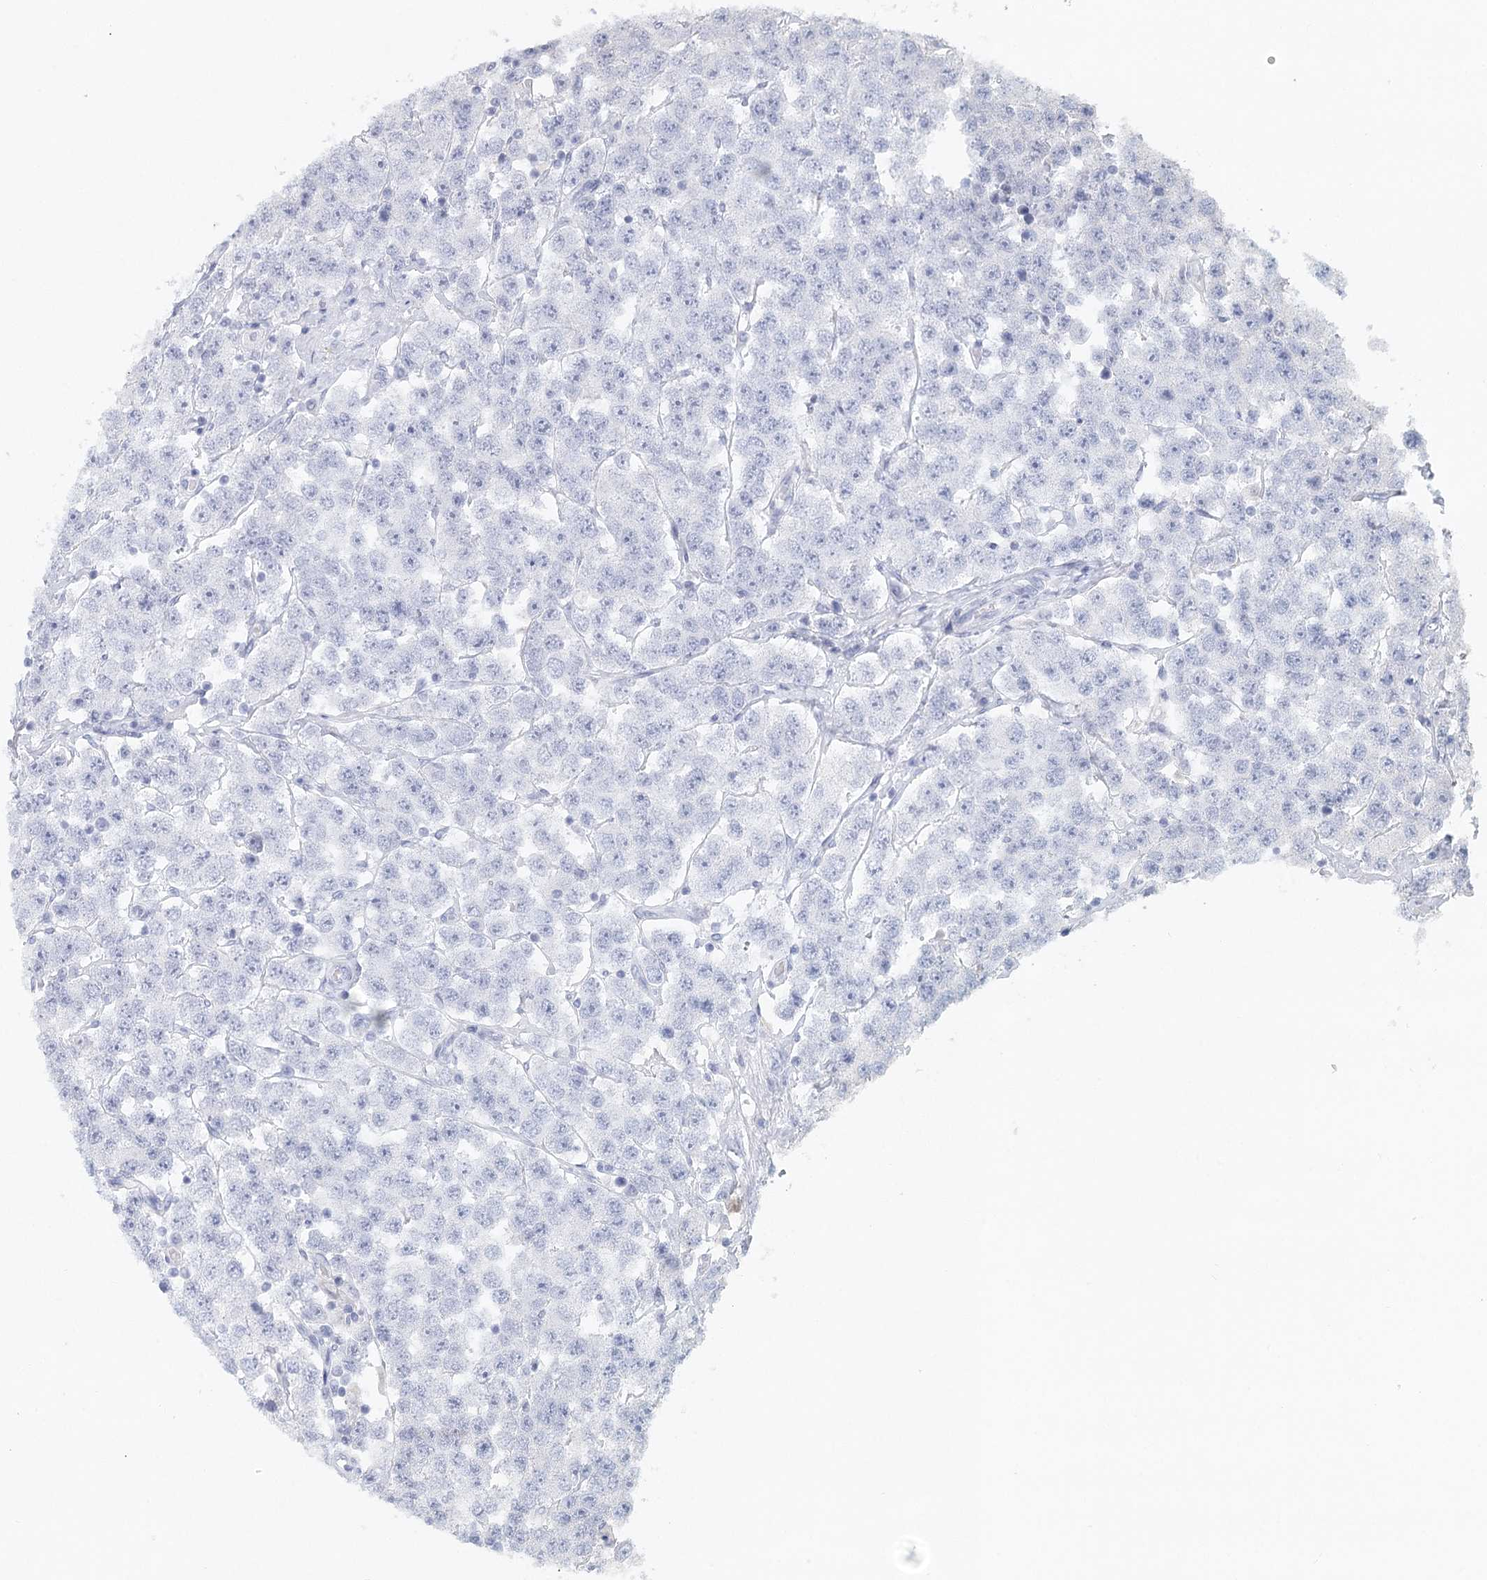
{"staining": {"intensity": "negative", "quantity": "none", "location": "none"}, "tissue": "testis cancer", "cell_type": "Tumor cells", "image_type": "cancer", "snomed": [{"axis": "morphology", "description": "Seminoma, NOS"}, {"axis": "topography", "description": "Testis"}], "caption": "The immunohistochemistry micrograph has no significant staining in tumor cells of testis cancer tissue. The staining is performed using DAB brown chromogen with nuclei counter-stained in using hematoxylin.", "gene": "ARSI", "patient": {"sex": "male", "age": 28}}